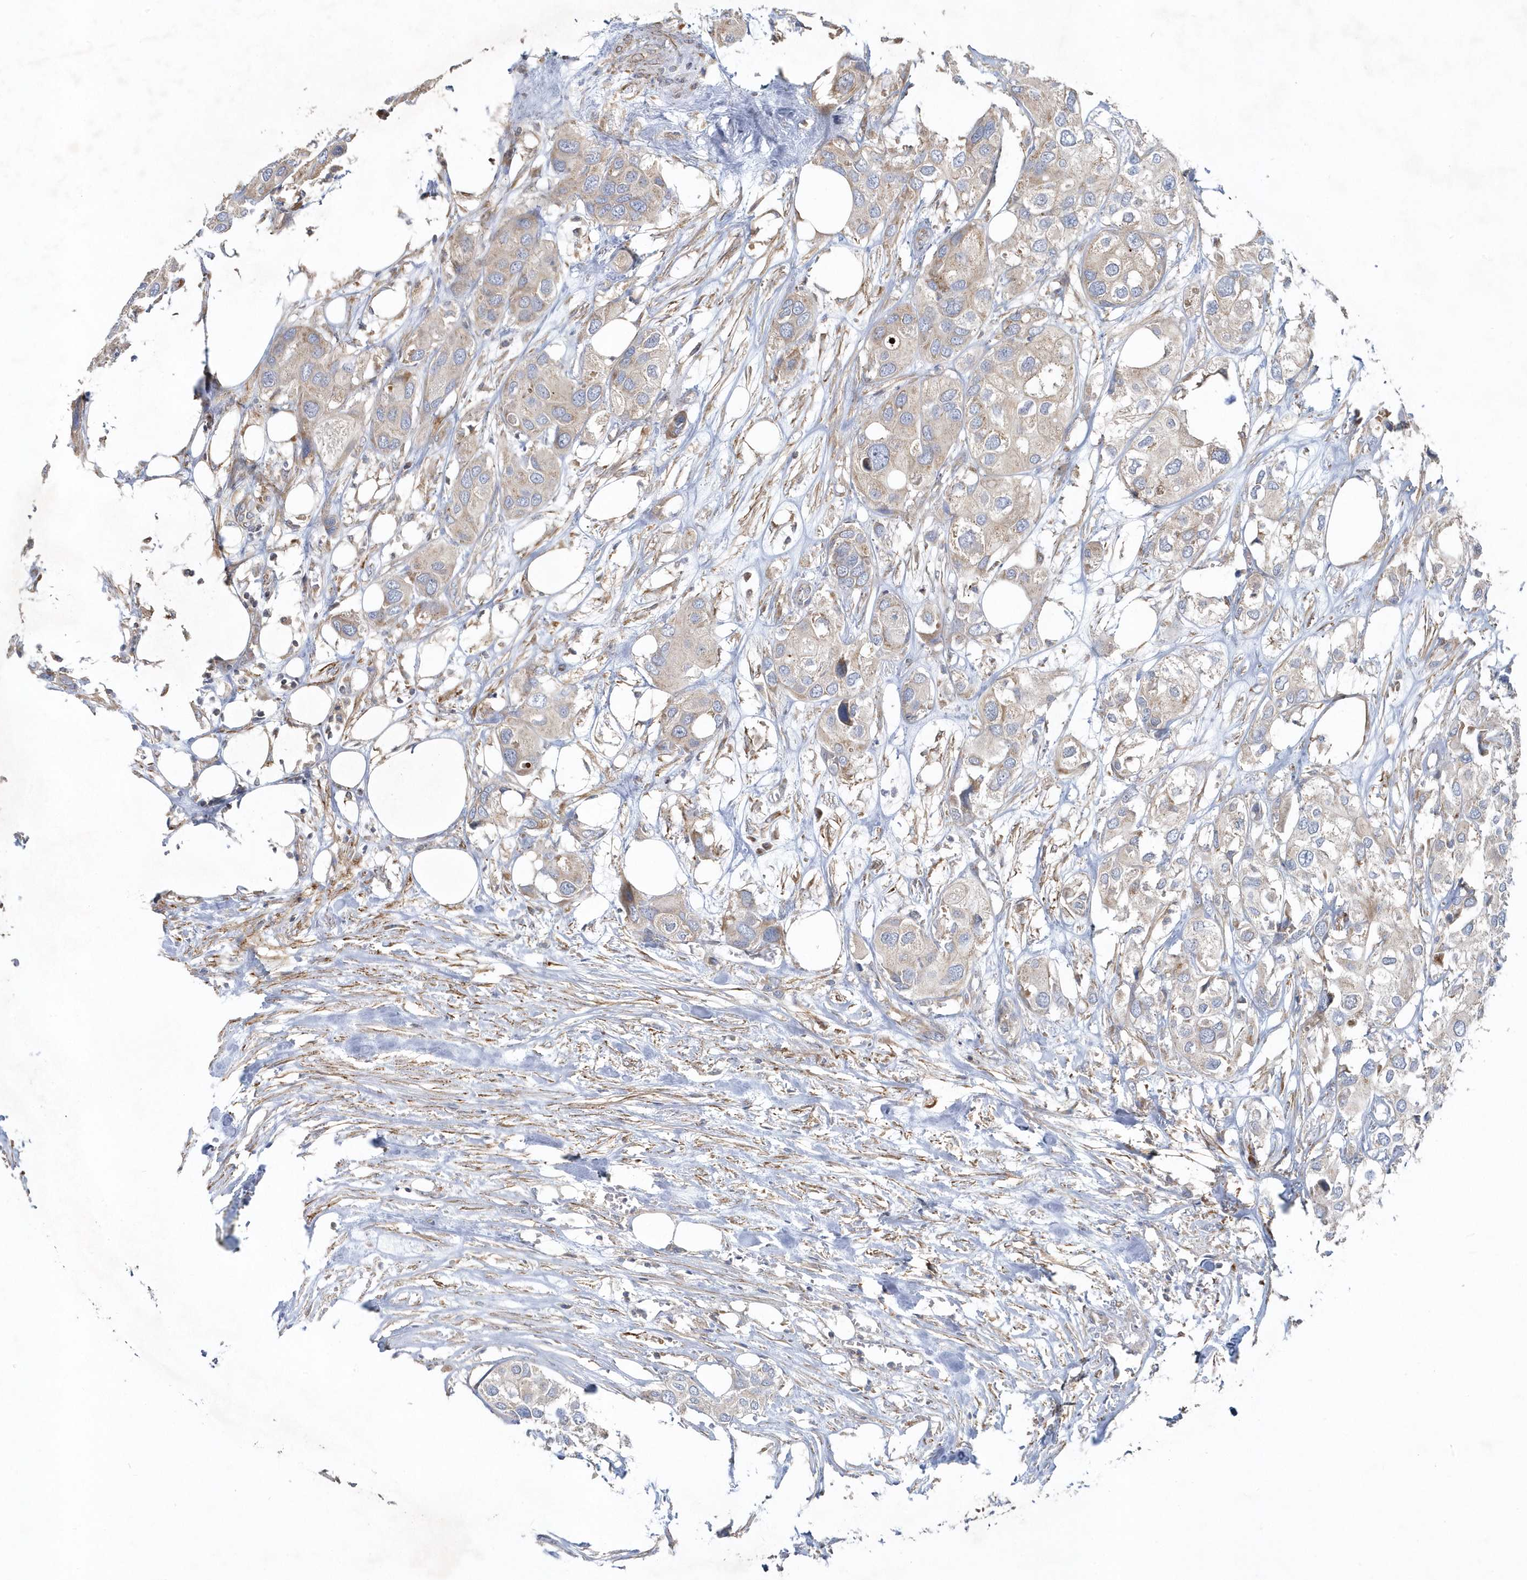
{"staining": {"intensity": "weak", "quantity": "<25%", "location": "cytoplasmic/membranous"}, "tissue": "urothelial cancer", "cell_type": "Tumor cells", "image_type": "cancer", "snomed": [{"axis": "morphology", "description": "Urothelial carcinoma, High grade"}, {"axis": "topography", "description": "Urinary bladder"}], "caption": "Urothelial cancer was stained to show a protein in brown. There is no significant expression in tumor cells.", "gene": "LEXM", "patient": {"sex": "male", "age": 64}}